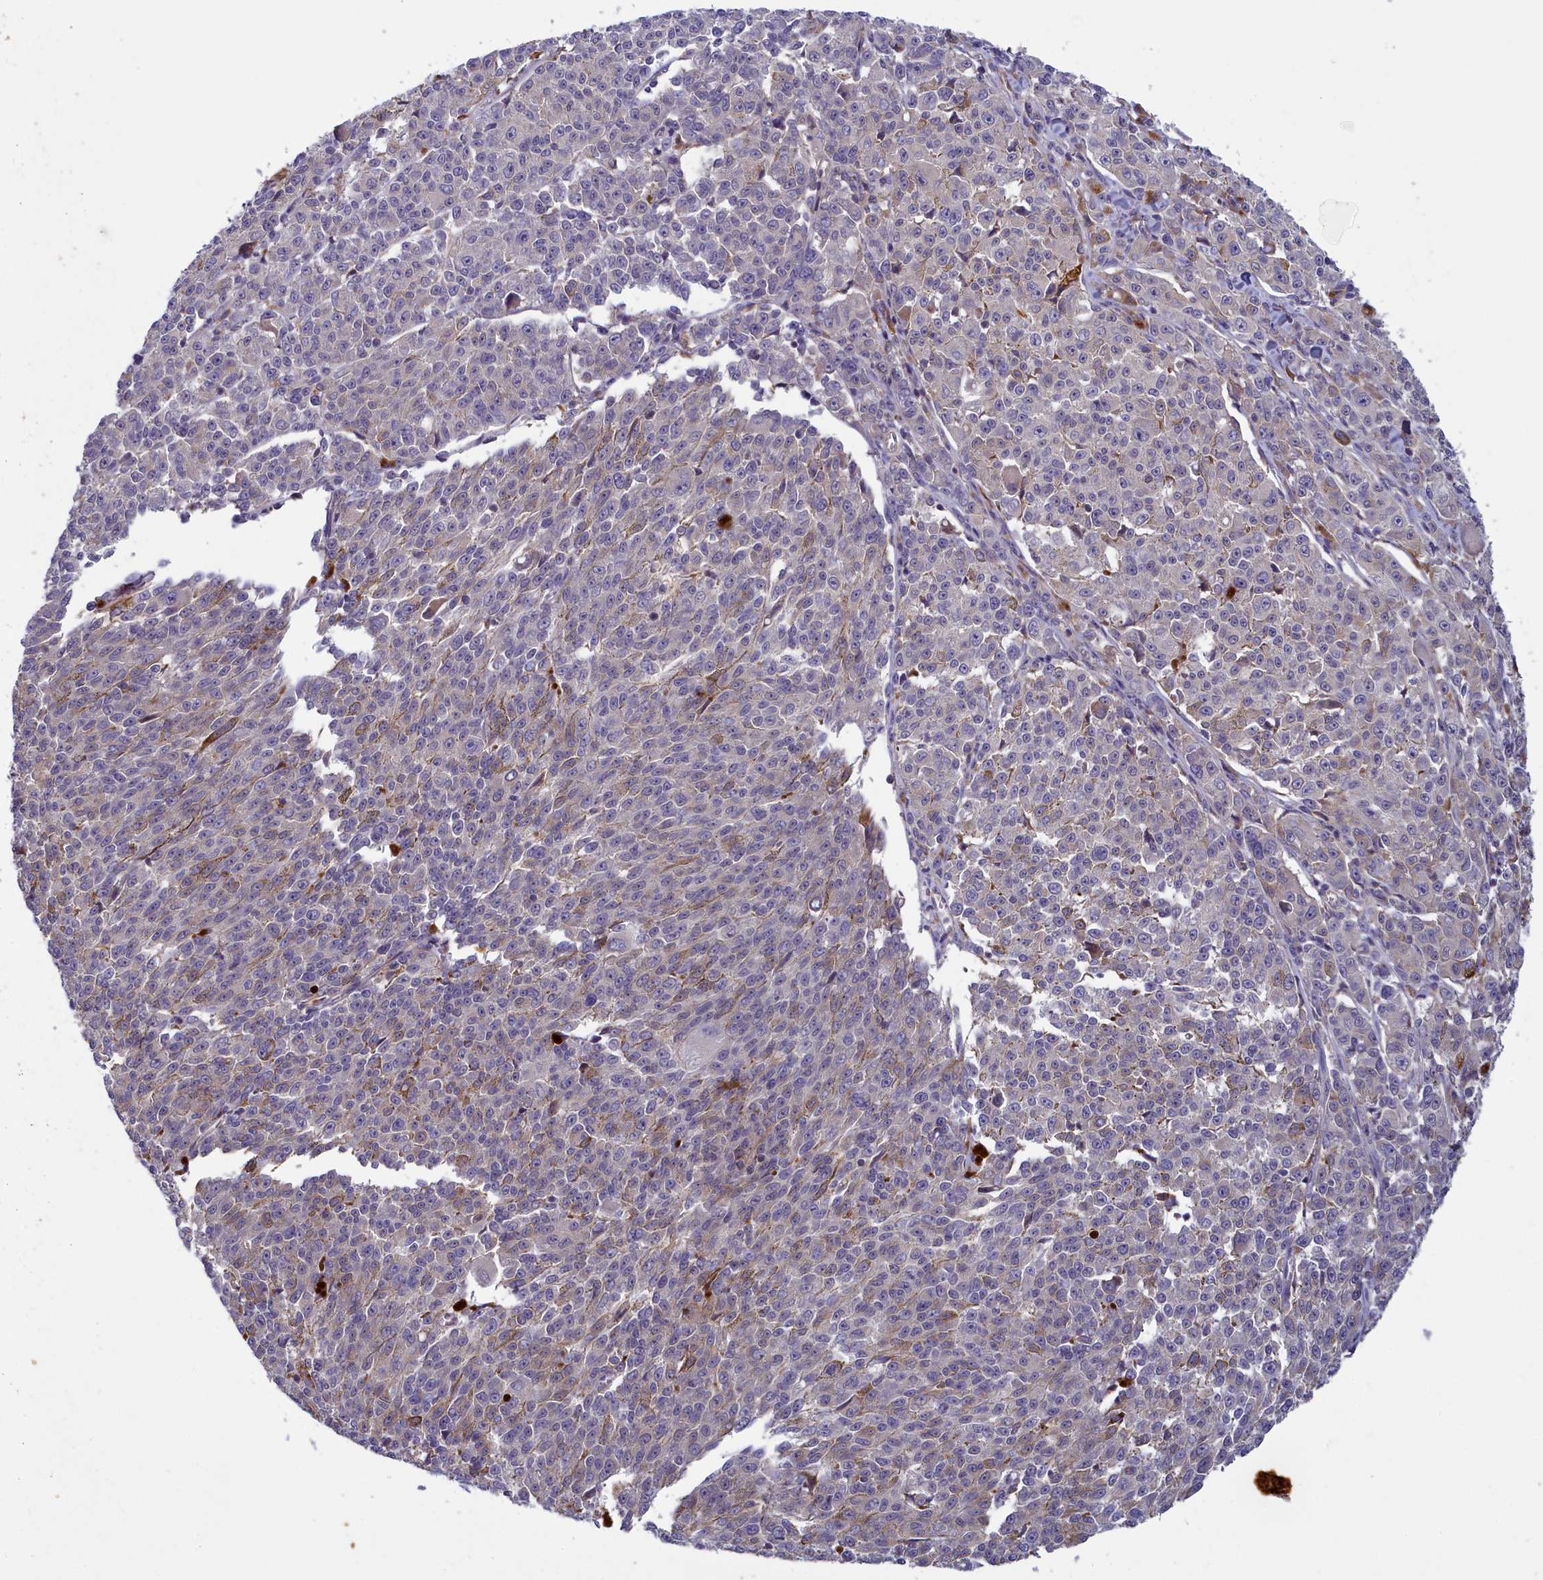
{"staining": {"intensity": "weak", "quantity": "25%-75%", "location": "cytoplasmic/membranous"}, "tissue": "melanoma", "cell_type": "Tumor cells", "image_type": "cancer", "snomed": [{"axis": "morphology", "description": "Malignant melanoma, NOS"}, {"axis": "topography", "description": "Skin"}], "caption": "Immunohistochemical staining of human melanoma exhibits low levels of weak cytoplasmic/membranous protein expression in about 25%-75% of tumor cells.", "gene": "NUBP1", "patient": {"sex": "female", "age": 52}}